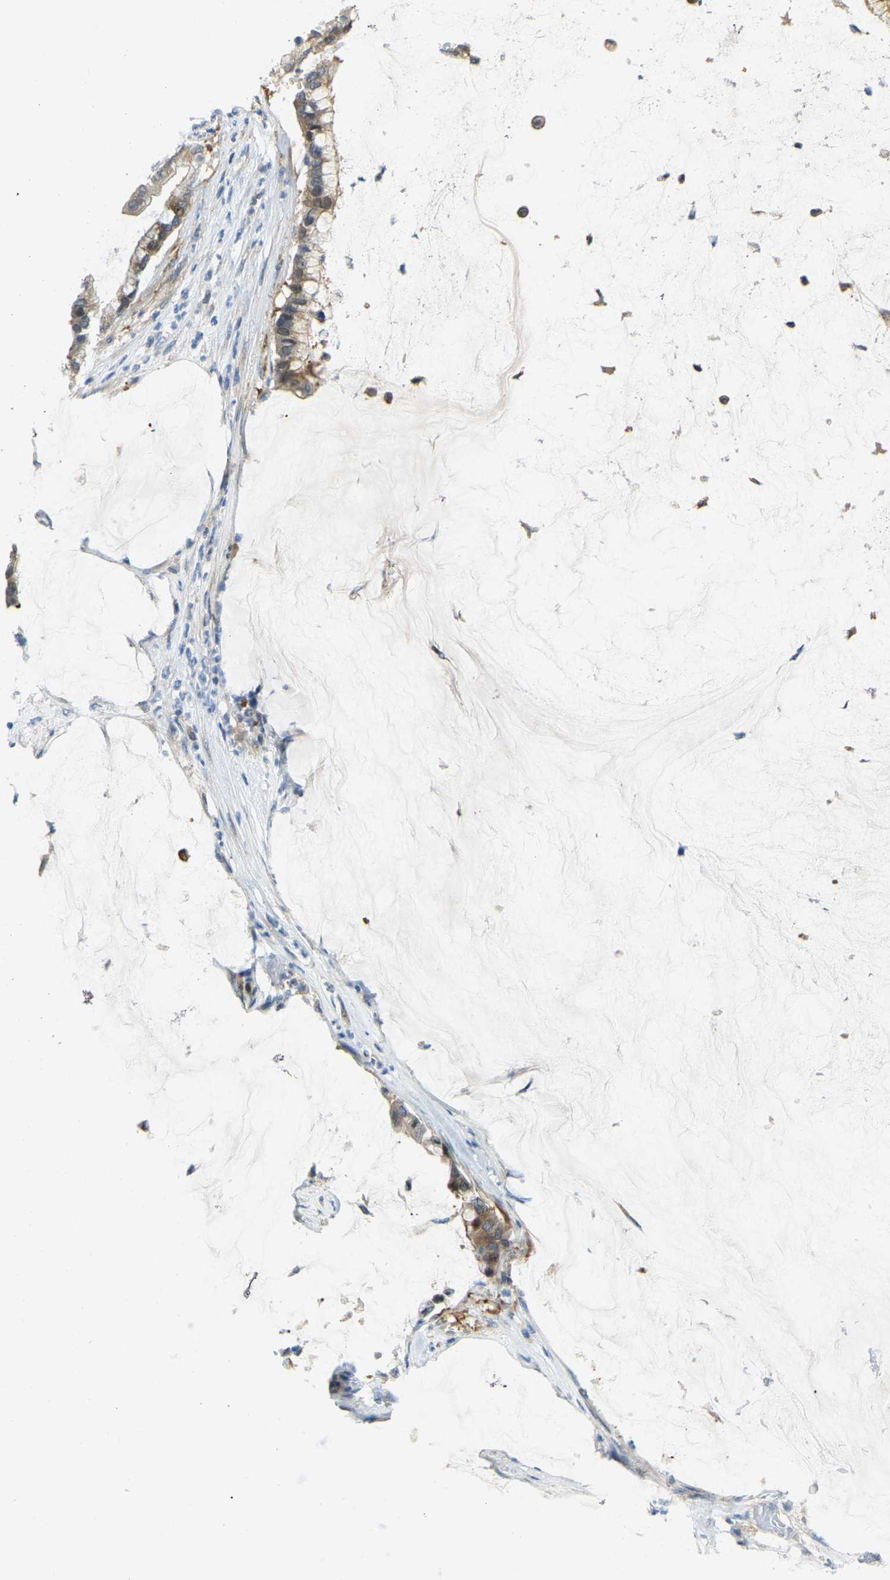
{"staining": {"intensity": "moderate", "quantity": ">75%", "location": "cytoplasmic/membranous"}, "tissue": "pancreatic cancer", "cell_type": "Tumor cells", "image_type": "cancer", "snomed": [{"axis": "morphology", "description": "Adenocarcinoma, NOS"}, {"axis": "topography", "description": "Pancreas"}], "caption": "Adenocarcinoma (pancreatic) stained with a brown dye demonstrates moderate cytoplasmic/membranous positive expression in approximately >75% of tumor cells.", "gene": "NME8", "patient": {"sex": "male", "age": 41}}